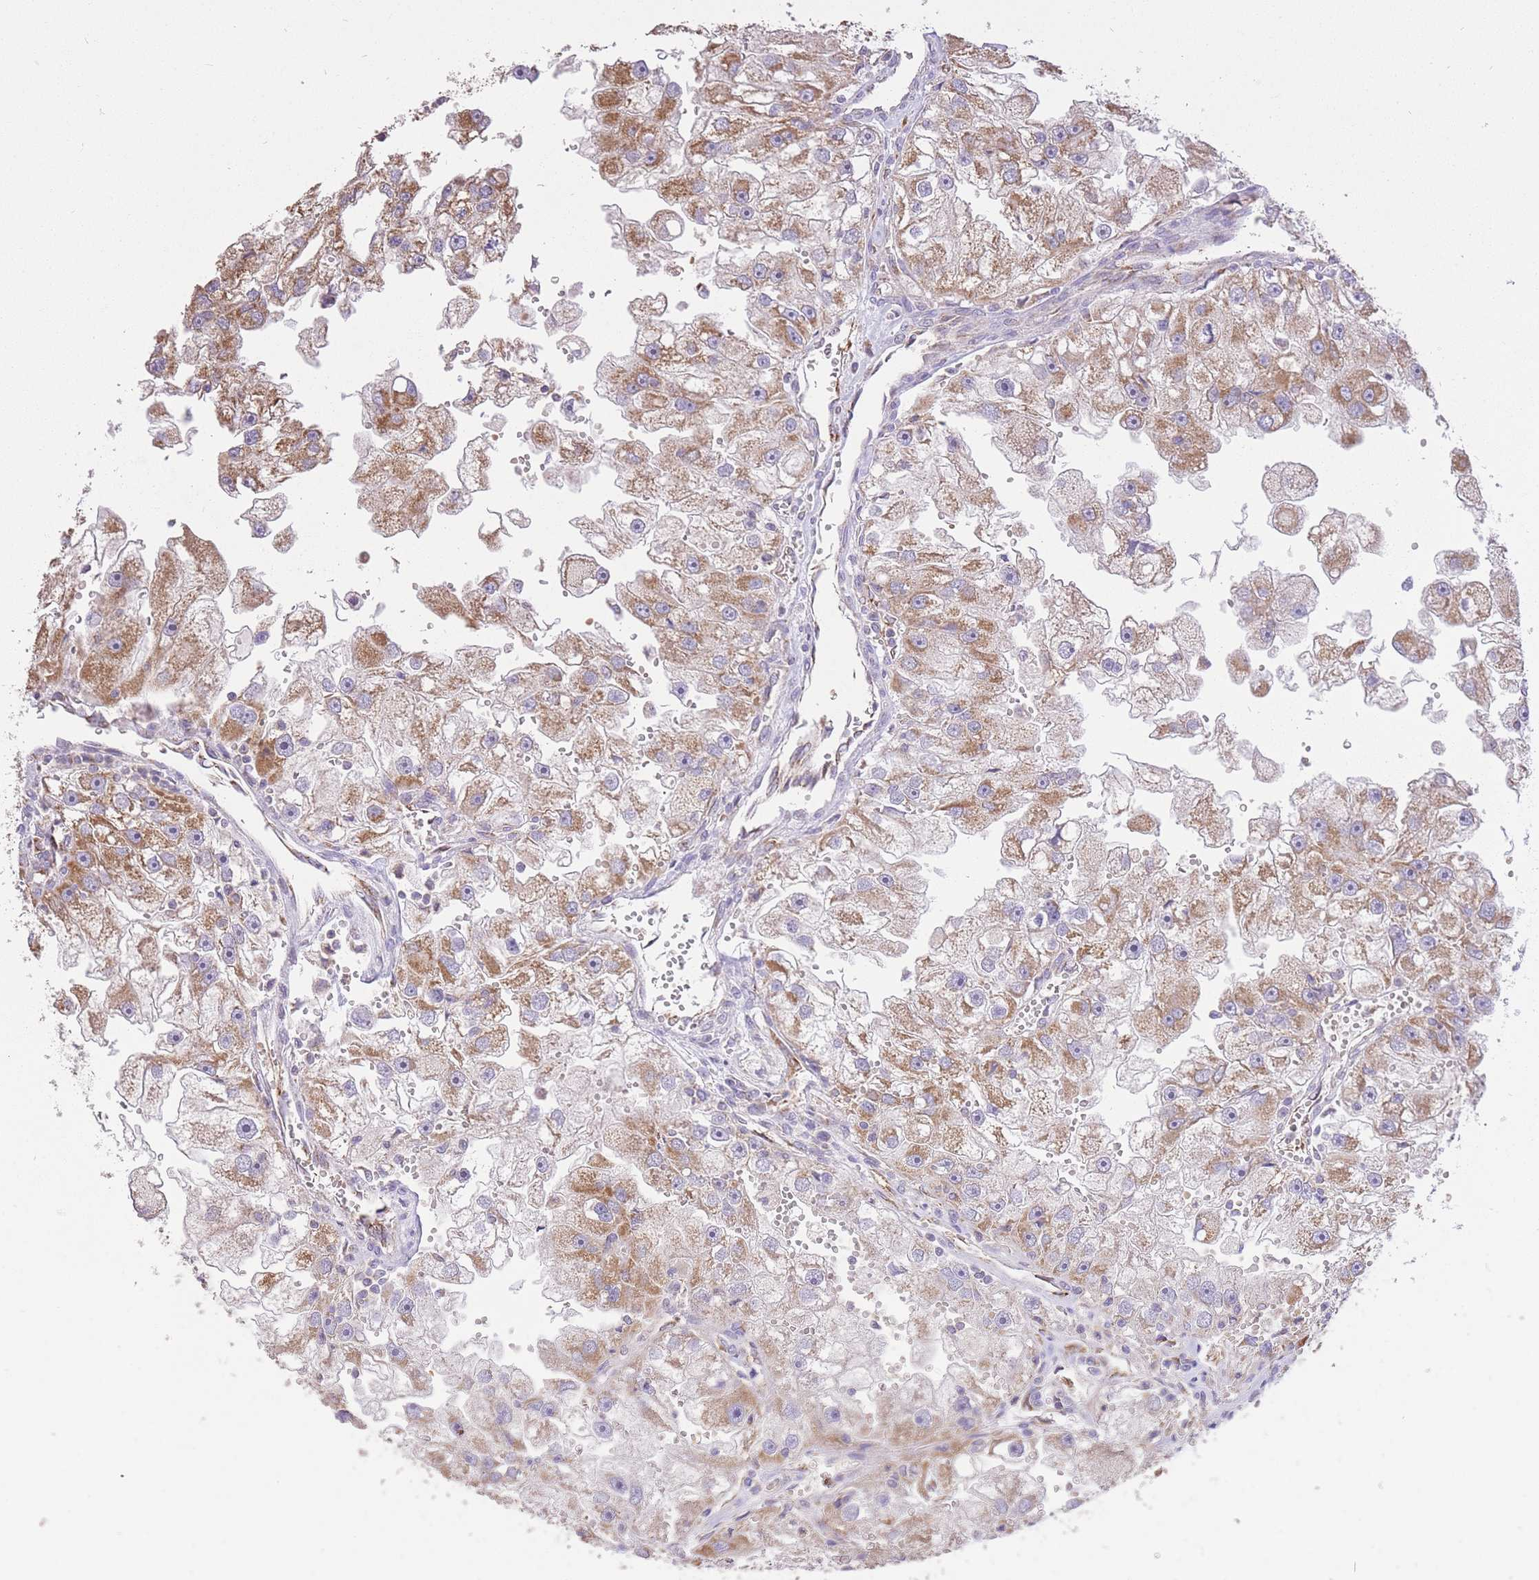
{"staining": {"intensity": "moderate", "quantity": "25%-75%", "location": "cytoplasmic/membranous"}, "tissue": "renal cancer", "cell_type": "Tumor cells", "image_type": "cancer", "snomed": [{"axis": "morphology", "description": "Adenocarcinoma, NOS"}, {"axis": "topography", "description": "Kidney"}], "caption": "A brown stain highlights moderate cytoplasmic/membranous expression of a protein in renal cancer (adenocarcinoma) tumor cells. (brown staining indicates protein expression, while blue staining denotes nuclei).", "gene": "PREP", "patient": {"sex": "male", "age": 63}}